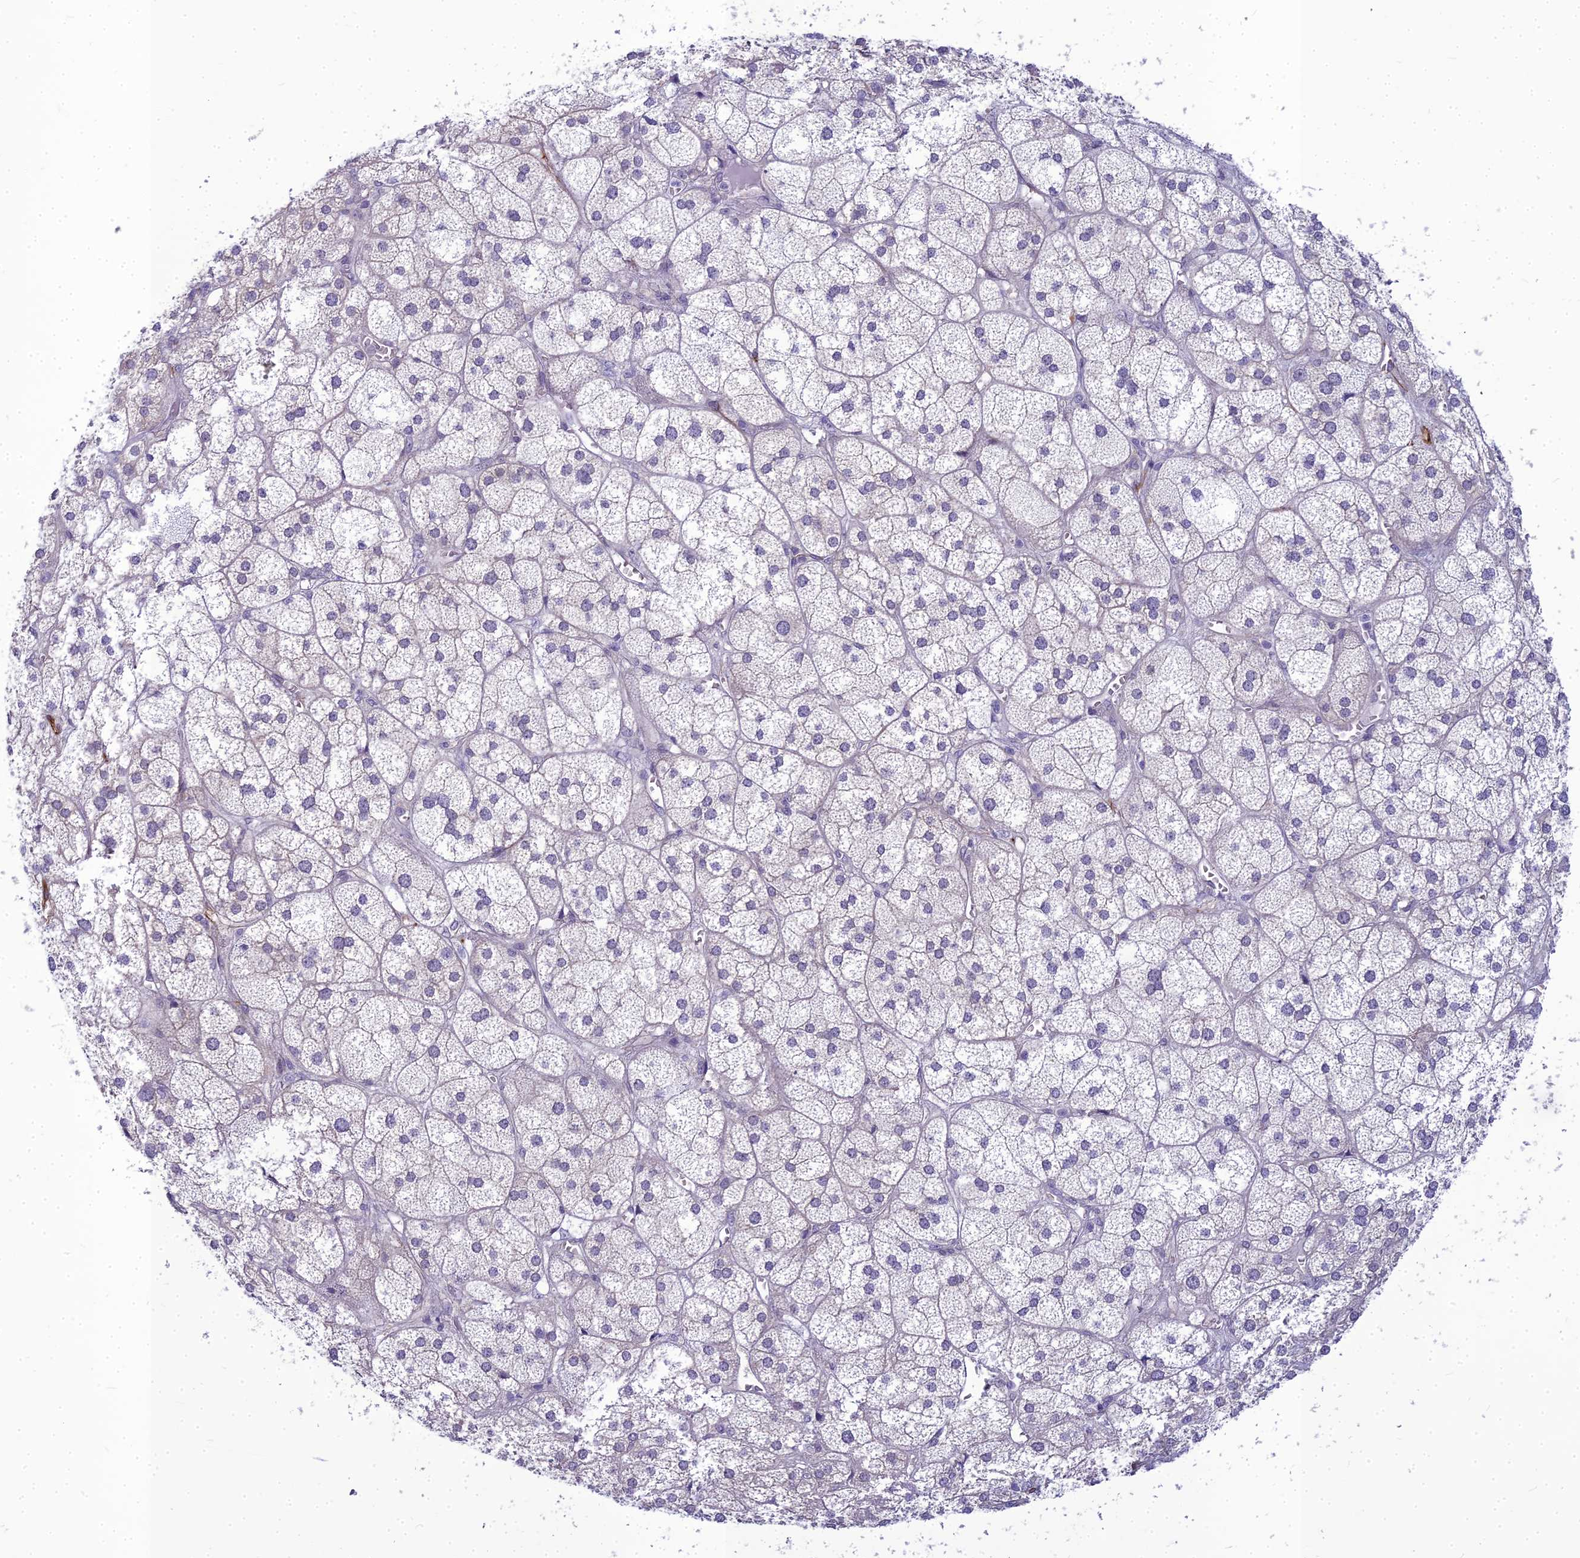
{"staining": {"intensity": "negative", "quantity": "none", "location": "none"}, "tissue": "adrenal gland", "cell_type": "Glandular cells", "image_type": "normal", "snomed": [{"axis": "morphology", "description": "Normal tissue, NOS"}, {"axis": "topography", "description": "Adrenal gland"}], "caption": "Glandular cells show no significant expression in benign adrenal gland. Nuclei are stained in blue.", "gene": "RGL3", "patient": {"sex": "female", "age": 61}}